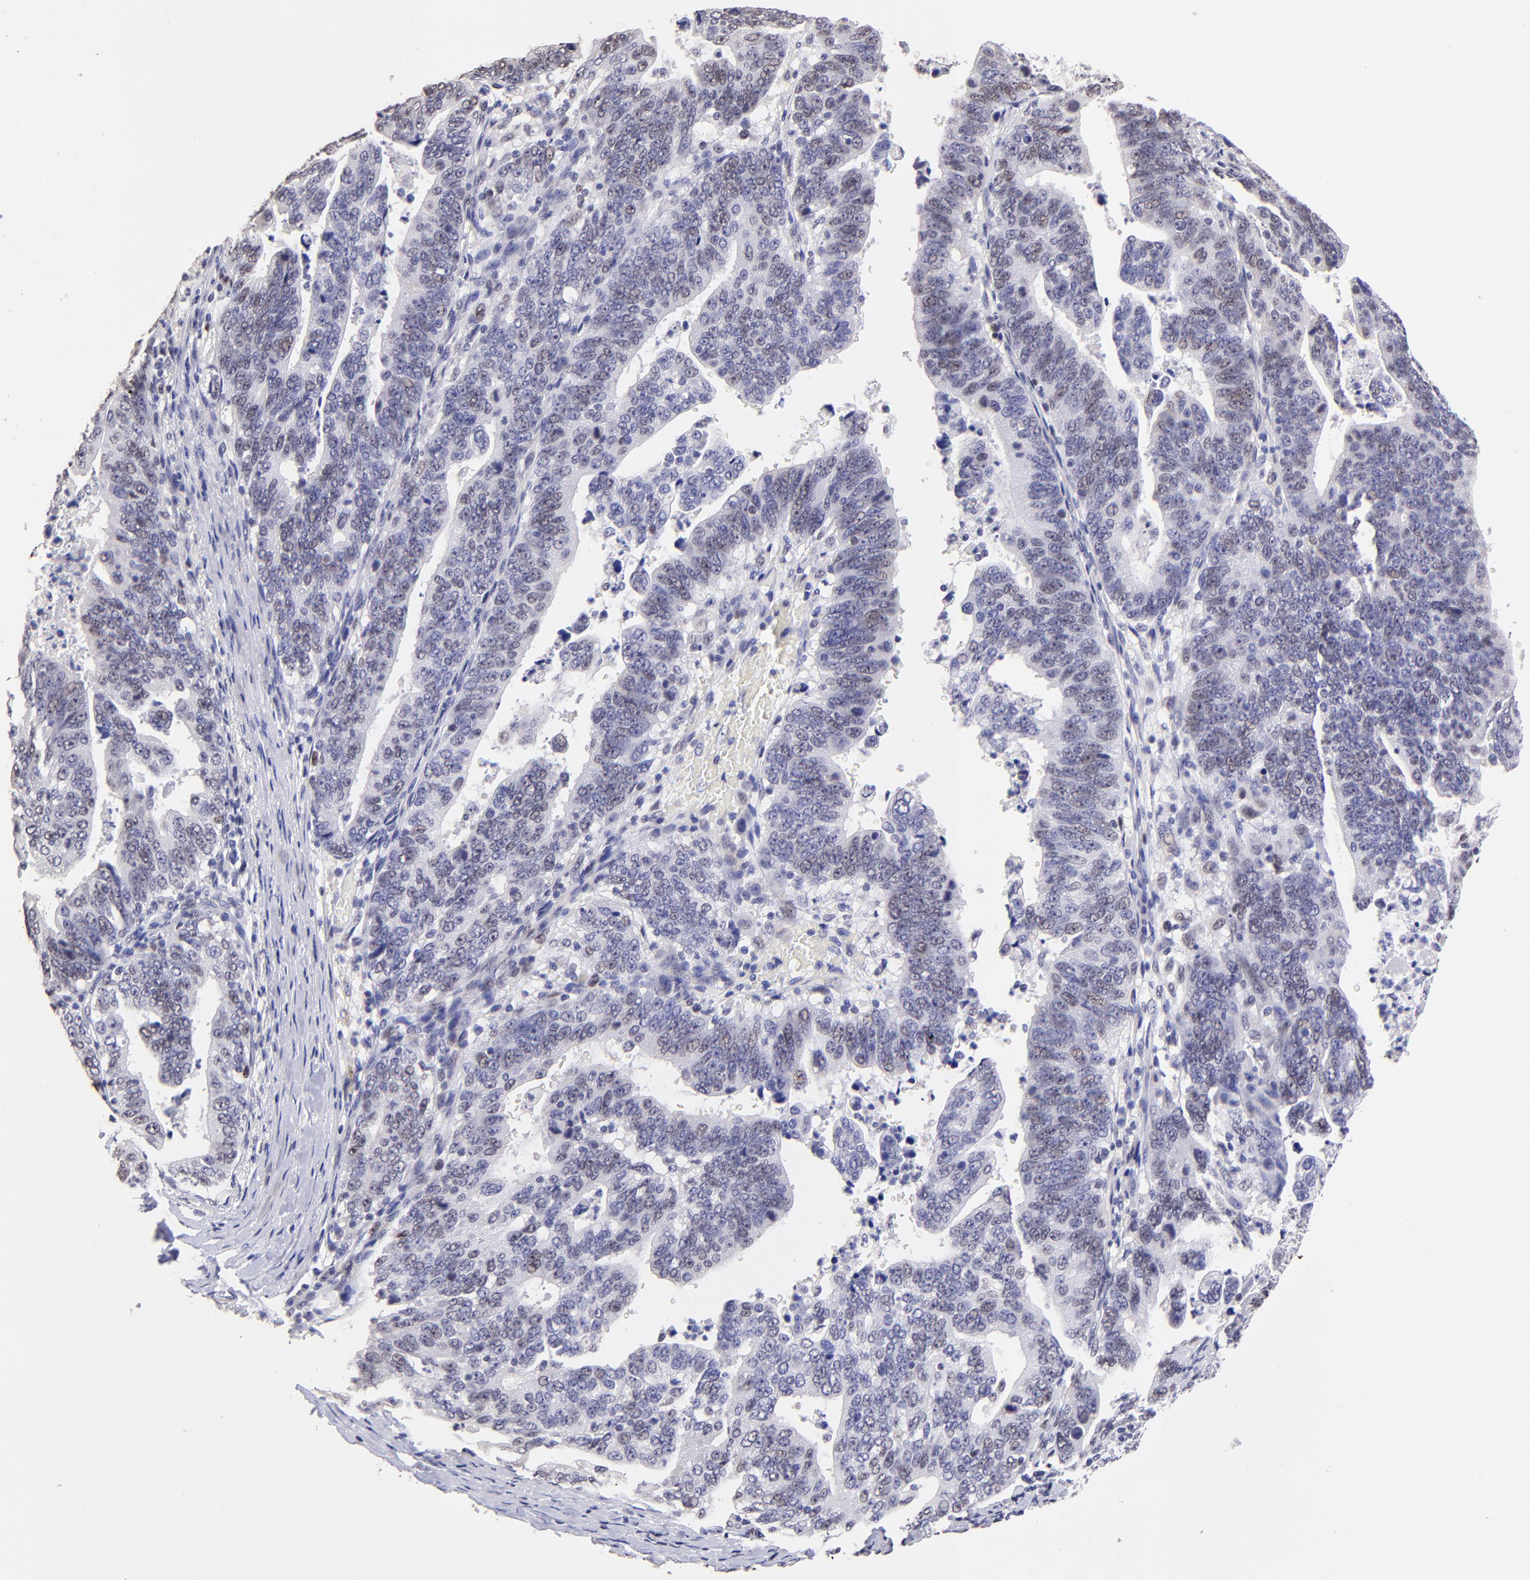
{"staining": {"intensity": "weak", "quantity": "<25%", "location": "nuclear"}, "tissue": "stomach cancer", "cell_type": "Tumor cells", "image_type": "cancer", "snomed": [{"axis": "morphology", "description": "Adenocarcinoma, NOS"}, {"axis": "topography", "description": "Stomach, upper"}], "caption": "DAB immunohistochemical staining of stomach cancer (adenocarcinoma) demonstrates no significant positivity in tumor cells. (Brightfield microscopy of DAB immunohistochemistry (IHC) at high magnification).", "gene": "DNMT1", "patient": {"sex": "female", "age": 50}}